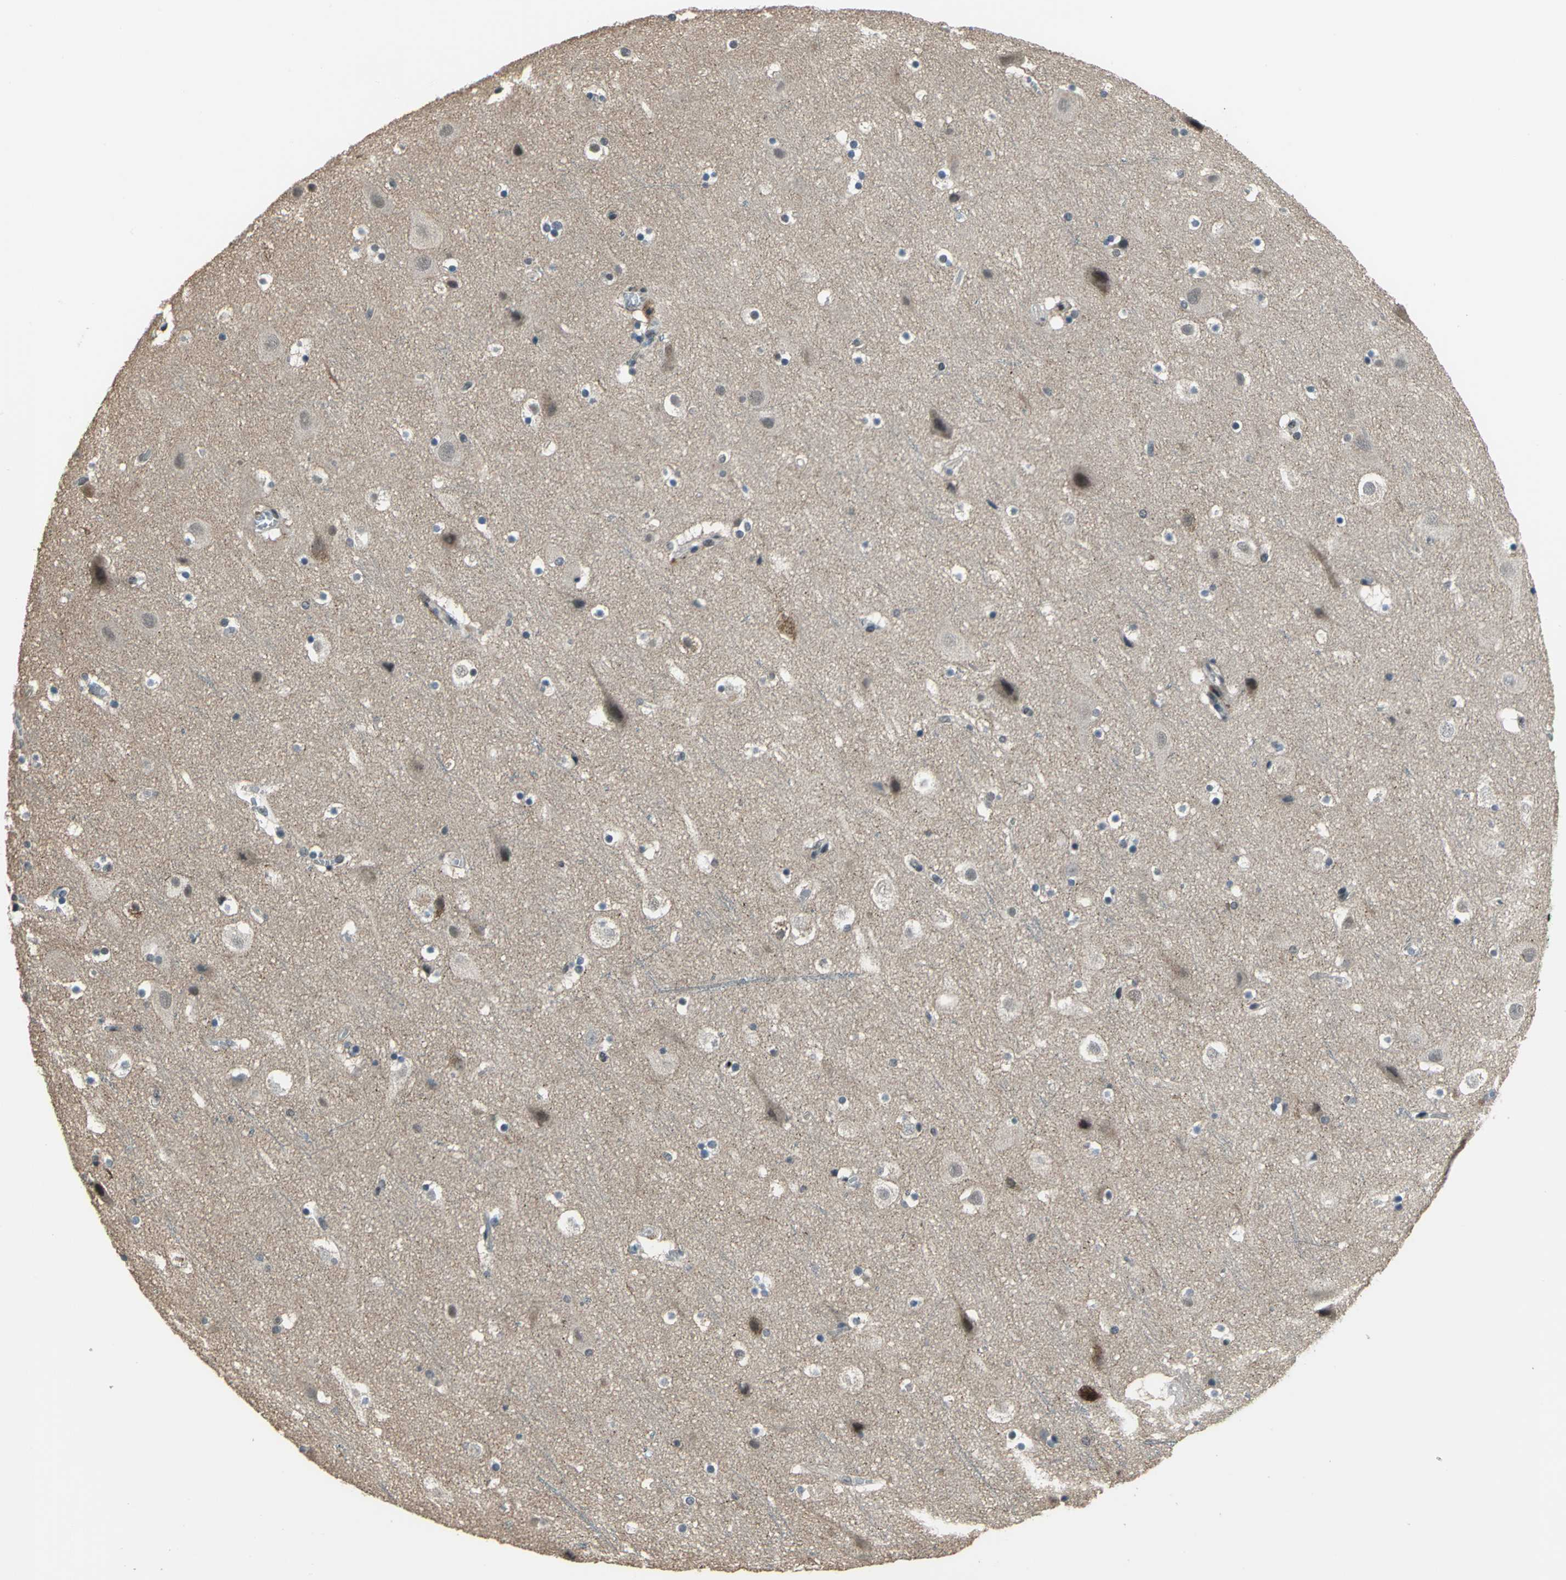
{"staining": {"intensity": "weak", "quantity": "25%-75%", "location": "cytoplasmic/membranous"}, "tissue": "cerebral cortex", "cell_type": "Endothelial cells", "image_type": "normal", "snomed": [{"axis": "morphology", "description": "Normal tissue, NOS"}, {"axis": "topography", "description": "Cerebral cortex"}], "caption": "About 25%-75% of endothelial cells in unremarkable cerebral cortex exhibit weak cytoplasmic/membranous protein expression as visualized by brown immunohistochemical staining.", "gene": "ELF2", "patient": {"sex": "male", "age": 45}}